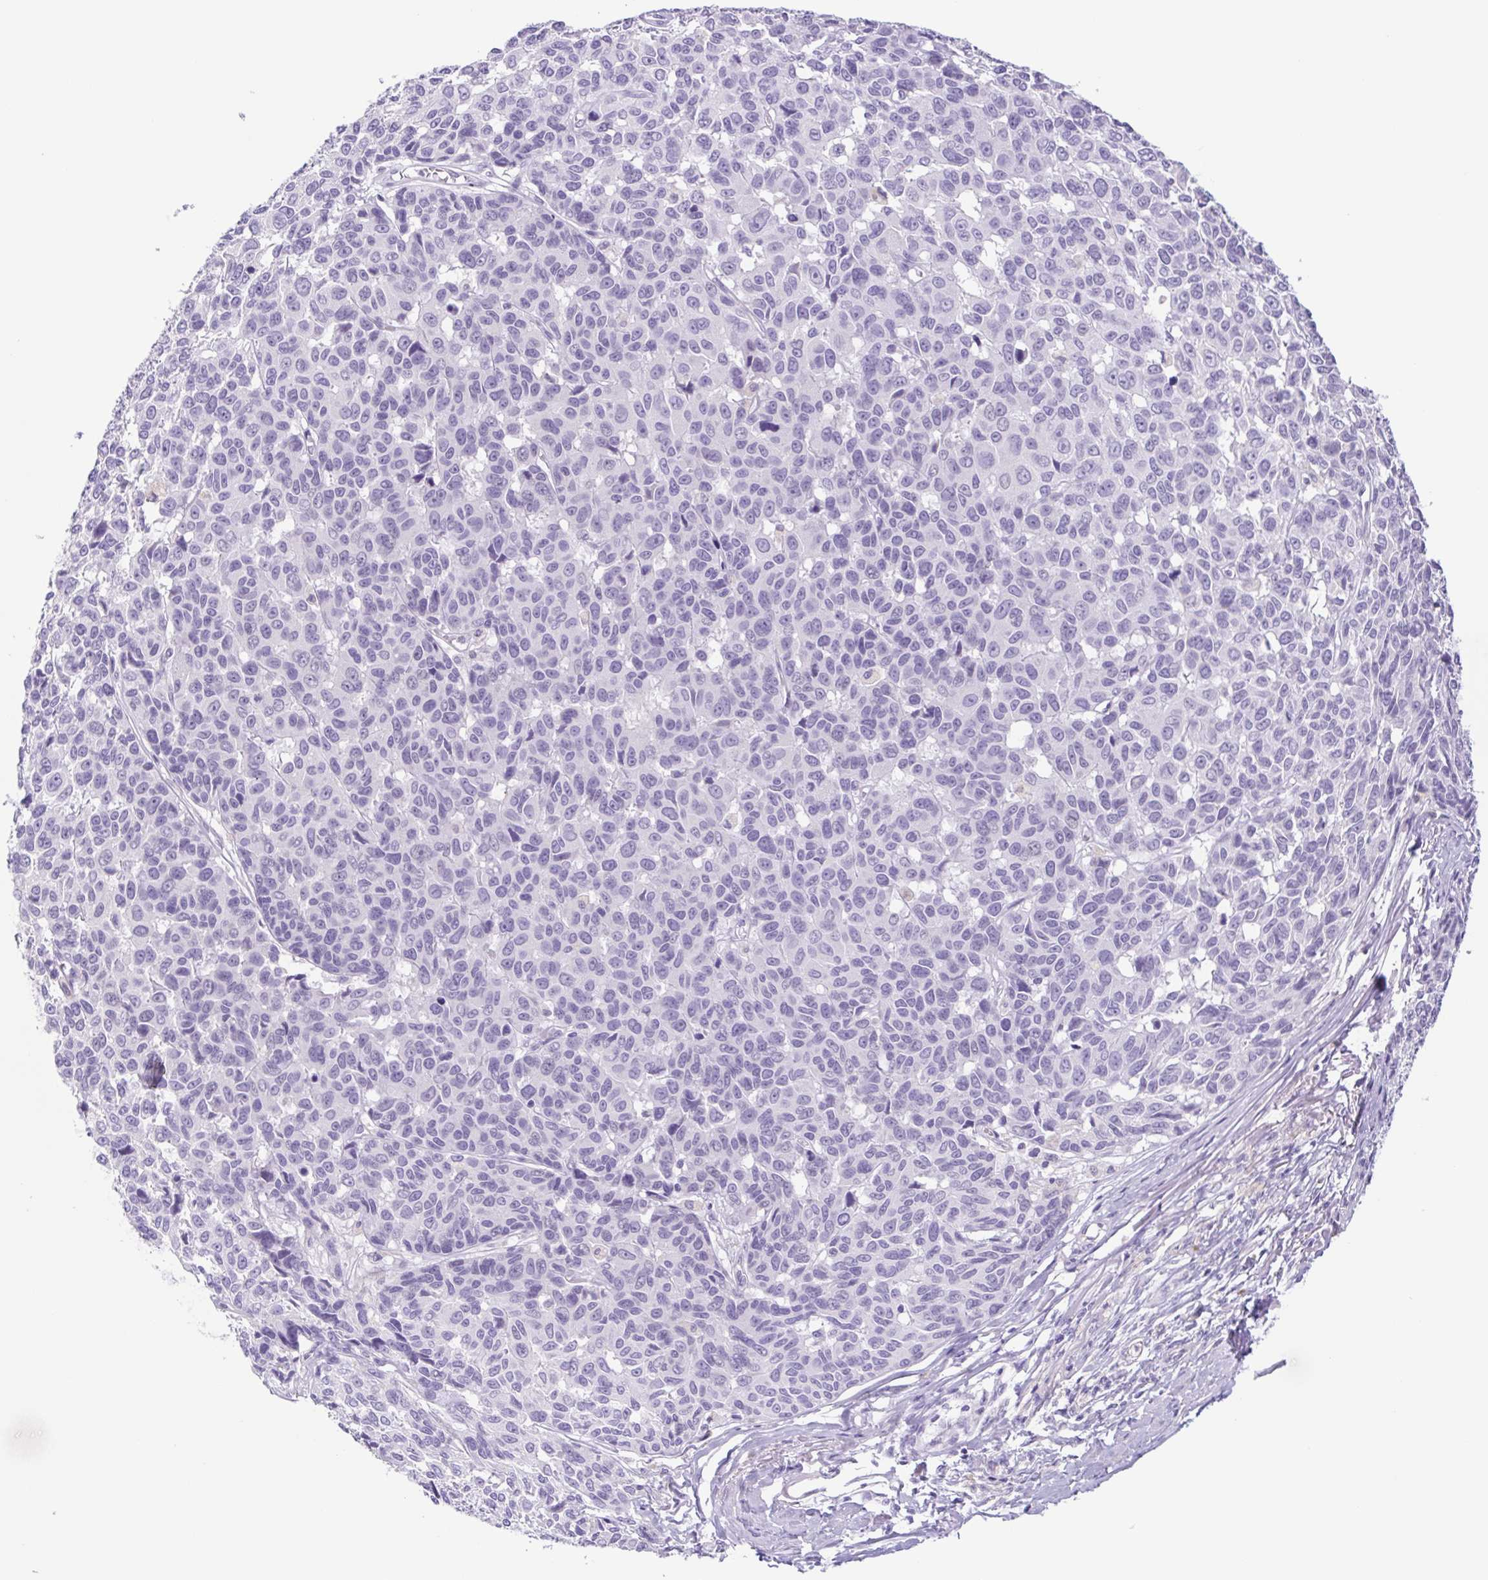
{"staining": {"intensity": "negative", "quantity": "none", "location": "none"}, "tissue": "melanoma", "cell_type": "Tumor cells", "image_type": "cancer", "snomed": [{"axis": "morphology", "description": "Malignant melanoma, NOS"}, {"axis": "topography", "description": "Skin"}], "caption": "DAB immunohistochemical staining of human melanoma exhibits no significant staining in tumor cells. Brightfield microscopy of IHC stained with DAB (3,3'-diaminobenzidine) (brown) and hematoxylin (blue), captured at high magnification.", "gene": "CYP21A2", "patient": {"sex": "female", "age": 66}}